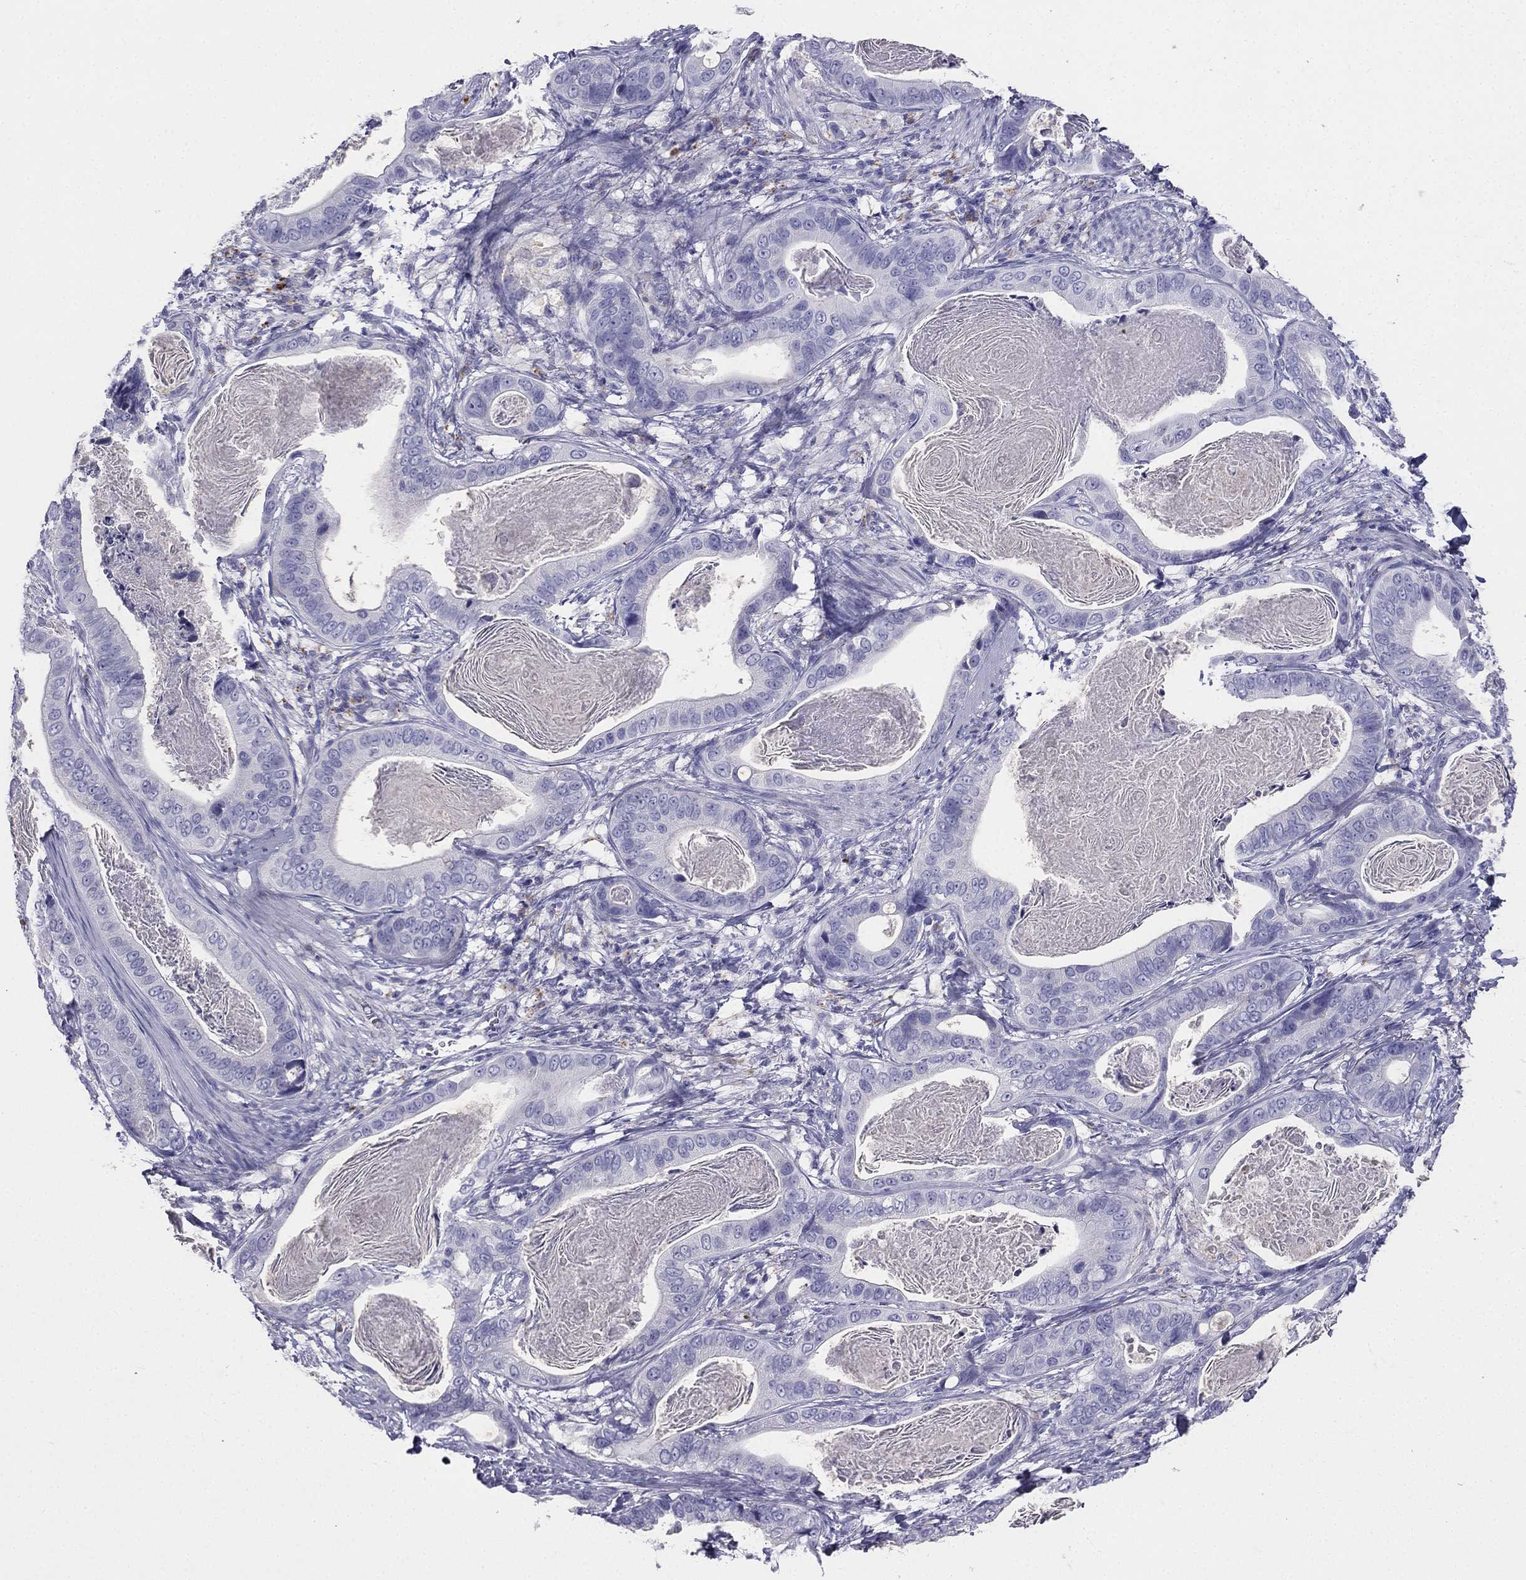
{"staining": {"intensity": "negative", "quantity": "none", "location": "none"}, "tissue": "stomach cancer", "cell_type": "Tumor cells", "image_type": "cancer", "snomed": [{"axis": "morphology", "description": "Adenocarcinoma, NOS"}, {"axis": "topography", "description": "Stomach"}], "caption": "Tumor cells show no significant expression in stomach cancer (adenocarcinoma). Brightfield microscopy of IHC stained with DAB (brown) and hematoxylin (blue), captured at high magnification.", "gene": "ALOXE3", "patient": {"sex": "male", "age": 84}}